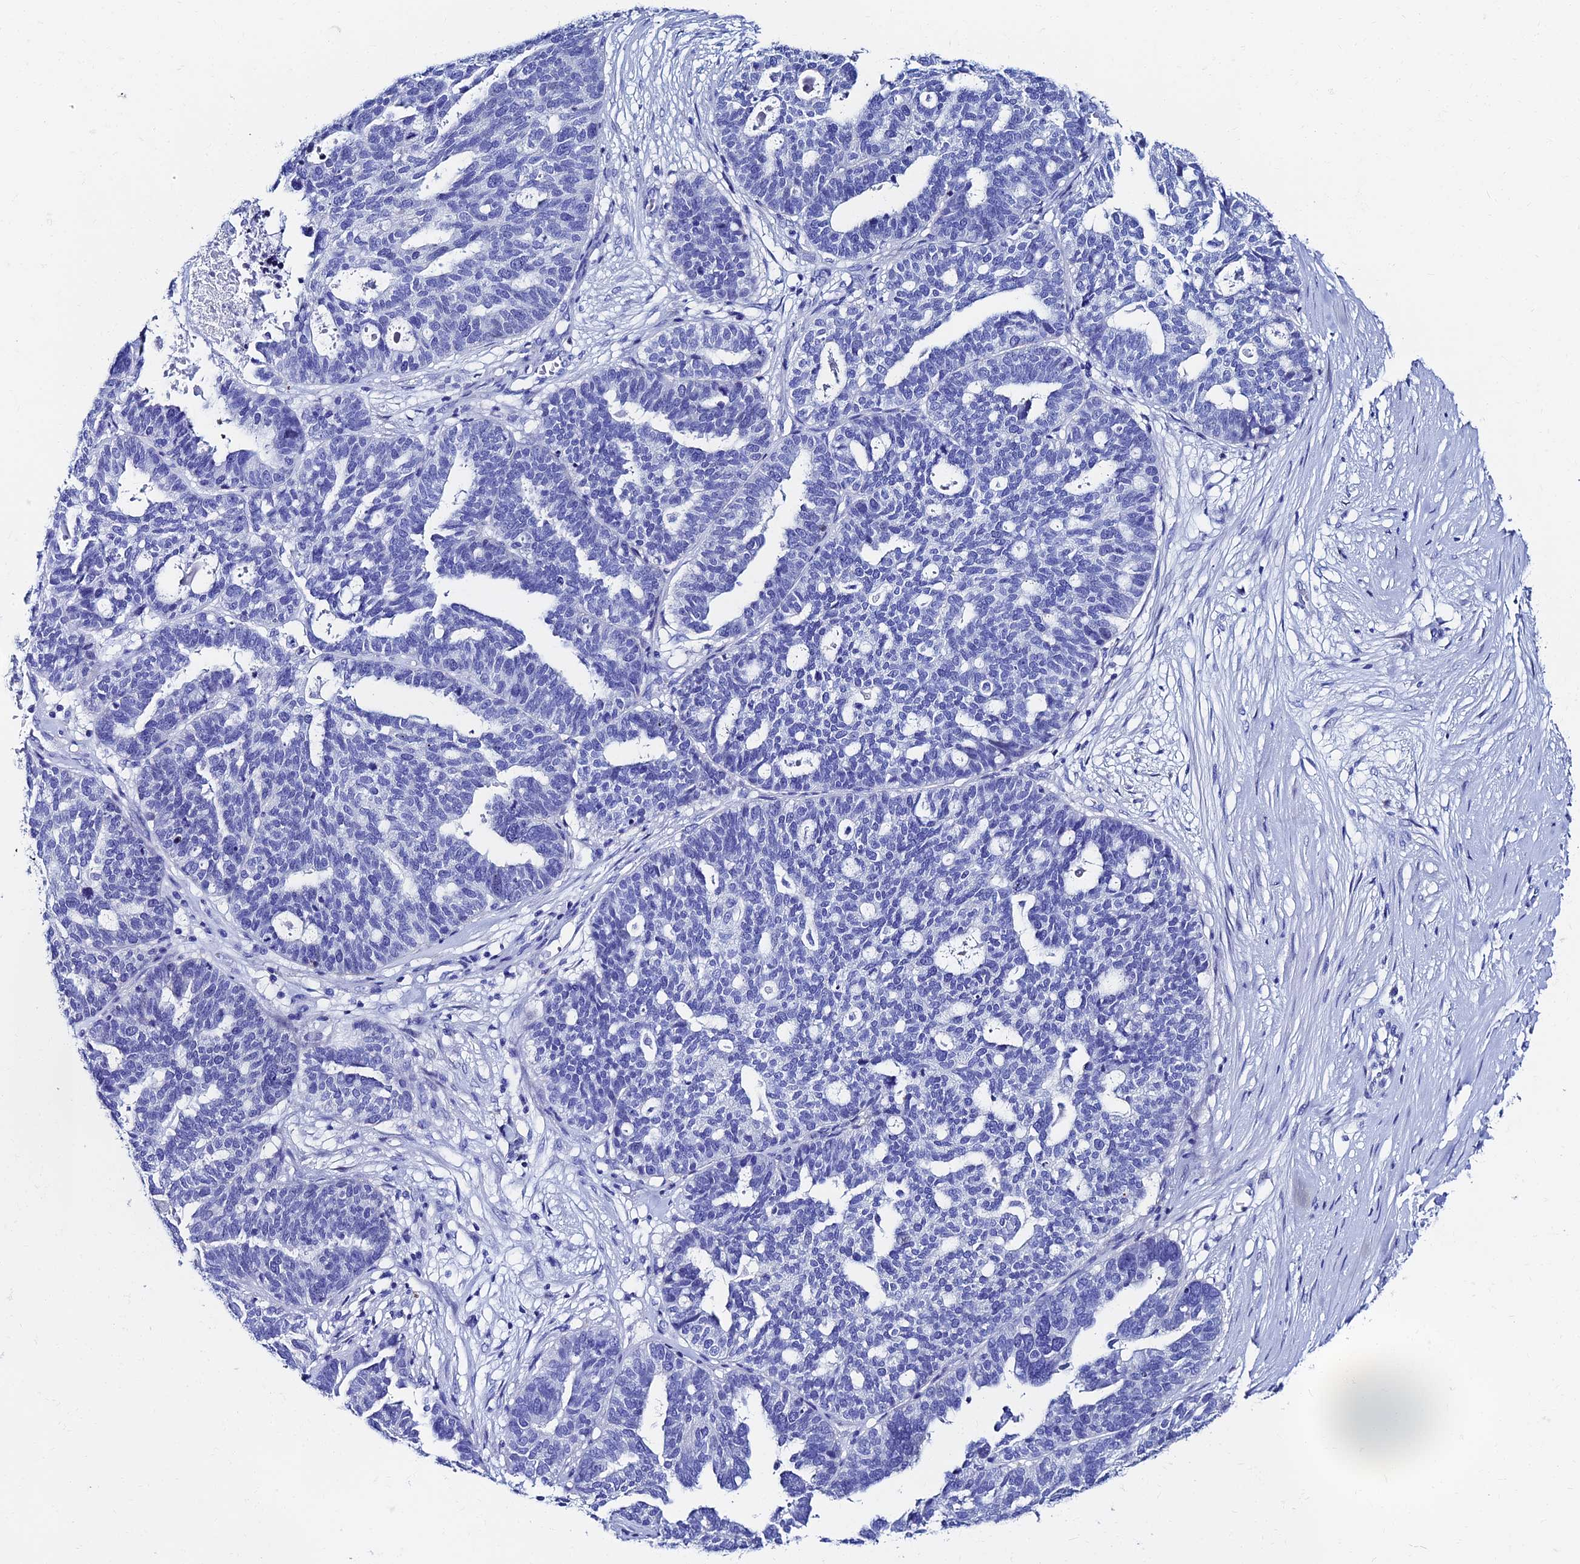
{"staining": {"intensity": "negative", "quantity": "none", "location": "none"}, "tissue": "ovarian cancer", "cell_type": "Tumor cells", "image_type": "cancer", "snomed": [{"axis": "morphology", "description": "Cystadenocarcinoma, serous, NOS"}, {"axis": "topography", "description": "Ovary"}], "caption": "A high-resolution photomicrograph shows immunohistochemistry (IHC) staining of ovarian cancer (serous cystadenocarcinoma), which demonstrates no significant expression in tumor cells.", "gene": "HSPA1L", "patient": {"sex": "female", "age": 59}}